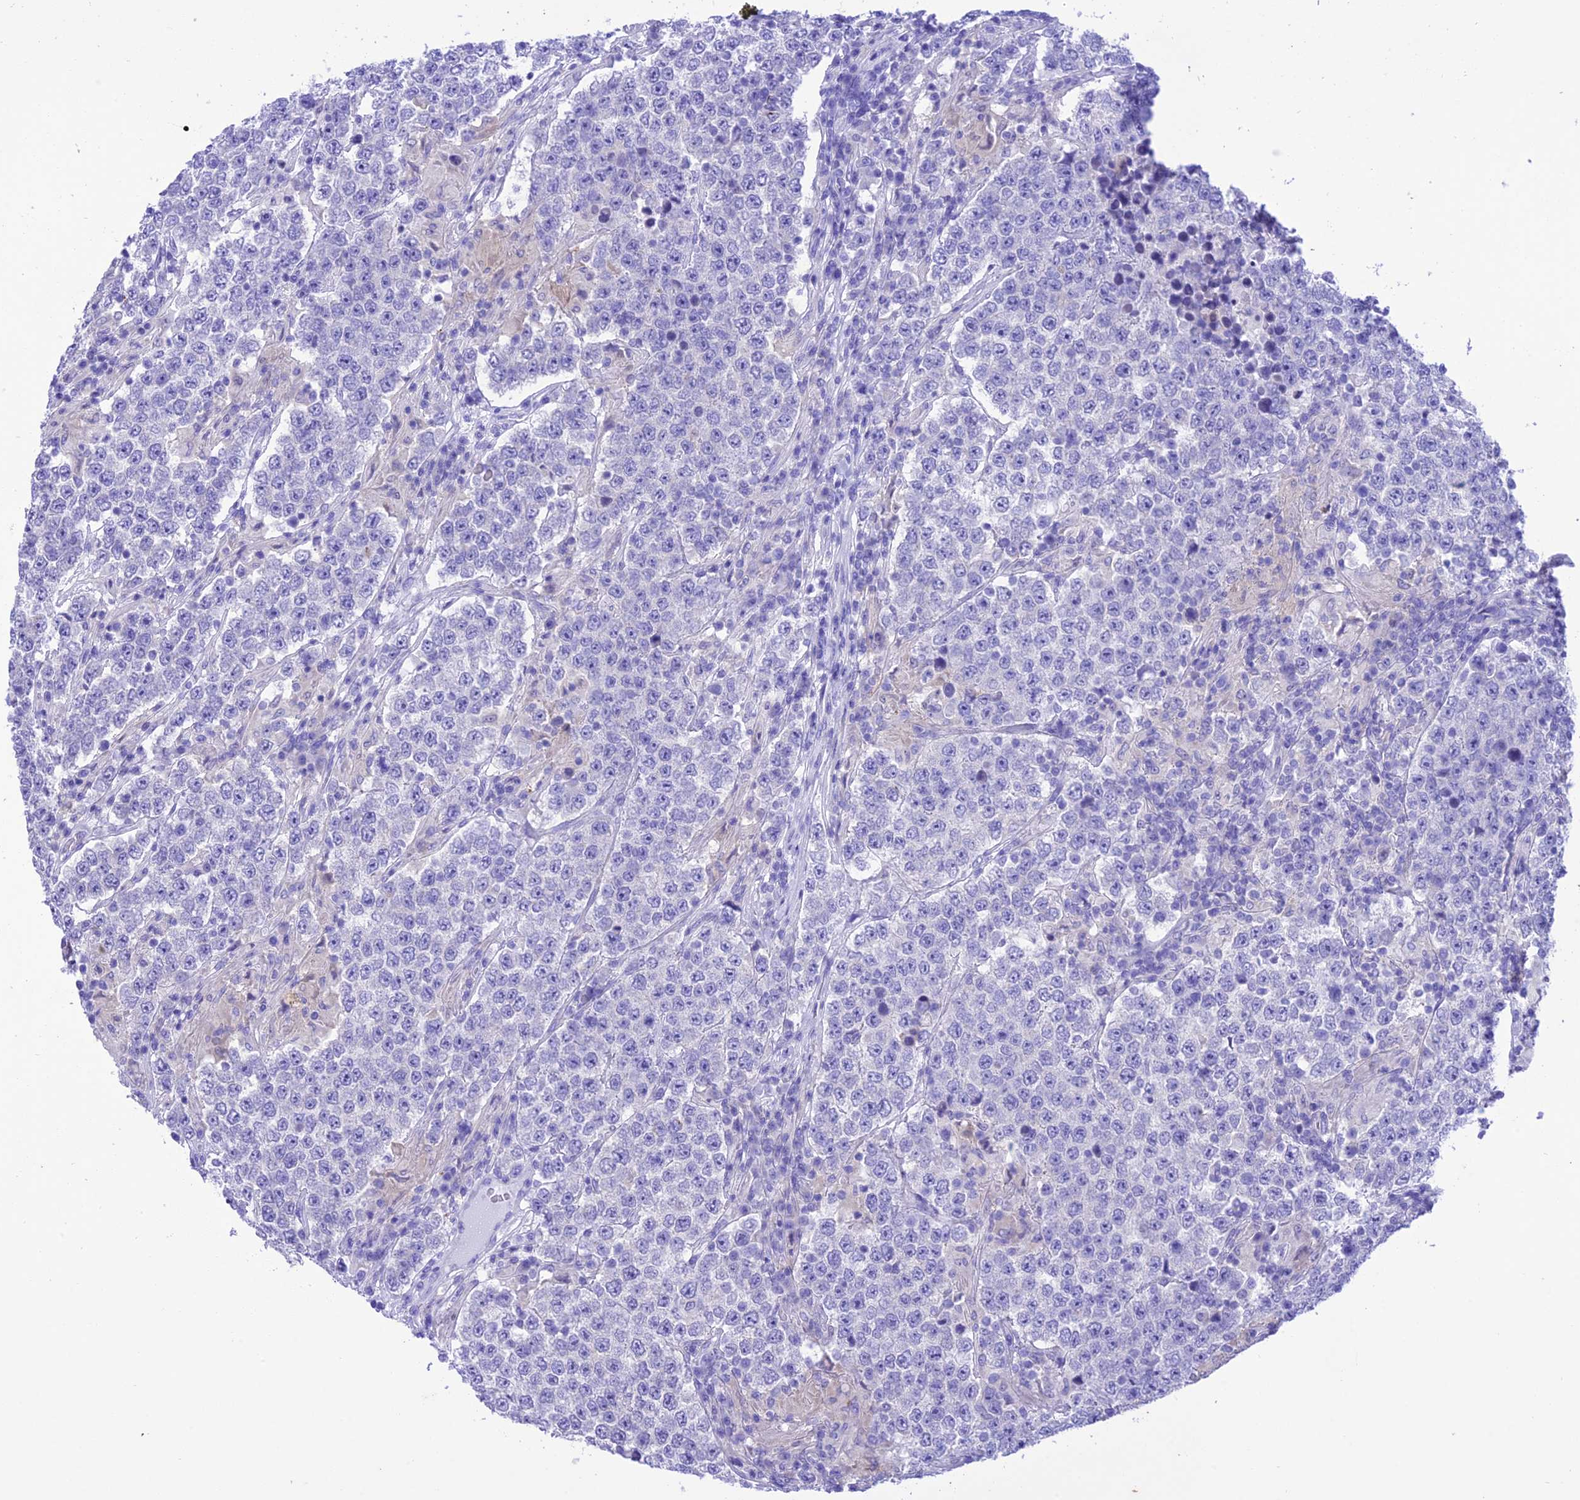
{"staining": {"intensity": "negative", "quantity": "none", "location": "none"}, "tissue": "testis cancer", "cell_type": "Tumor cells", "image_type": "cancer", "snomed": [{"axis": "morphology", "description": "Normal tissue, NOS"}, {"axis": "morphology", "description": "Urothelial carcinoma, High grade"}, {"axis": "morphology", "description": "Seminoma, NOS"}, {"axis": "morphology", "description": "Carcinoma, Embryonal, NOS"}, {"axis": "topography", "description": "Urinary bladder"}, {"axis": "topography", "description": "Testis"}], "caption": "A high-resolution micrograph shows immunohistochemistry staining of urothelial carcinoma (high-grade) (testis), which reveals no significant staining in tumor cells.", "gene": "VPS52", "patient": {"sex": "male", "age": 41}}